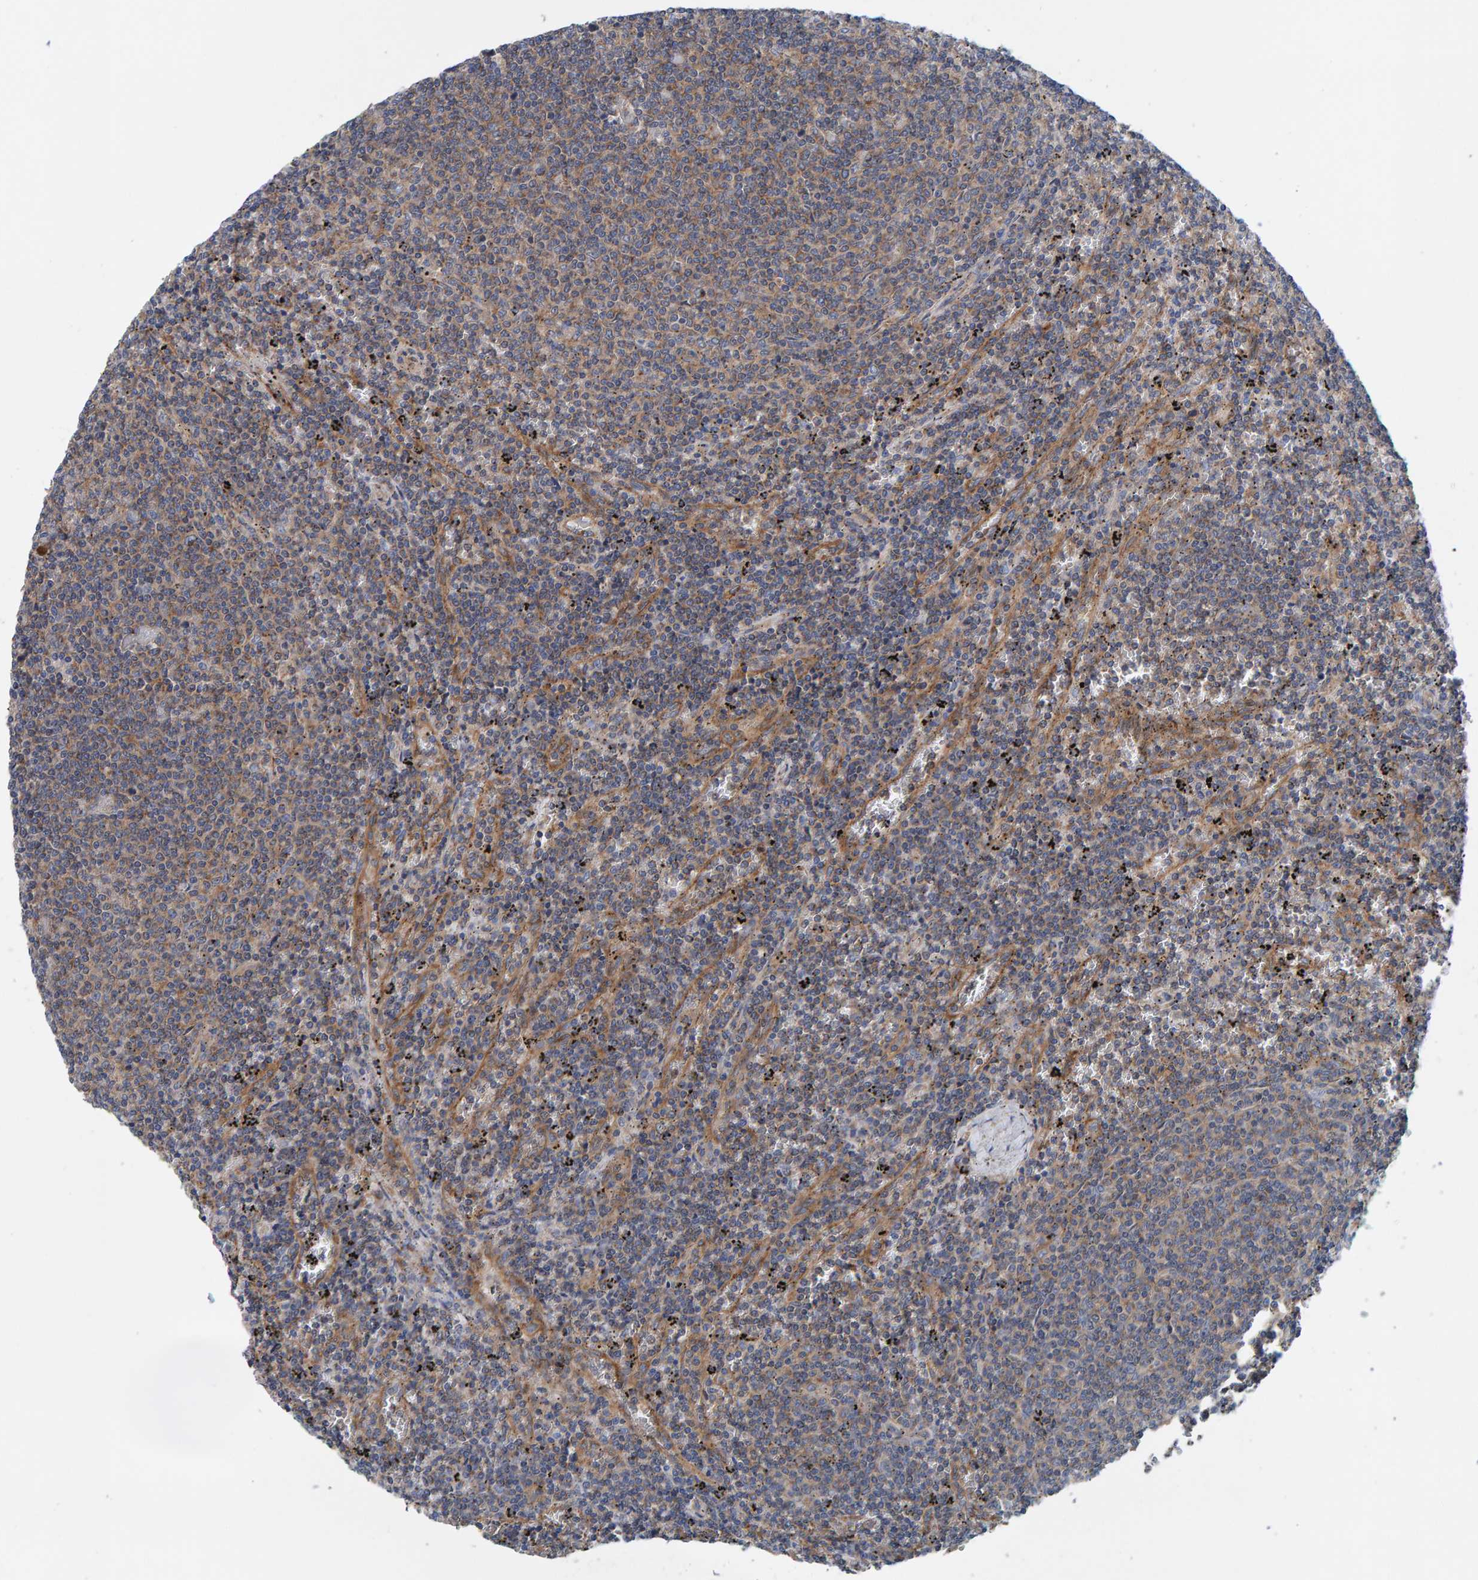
{"staining": {"intensity": "weak", "quantity": ">75%", "location": "cytoplasmic/membranous"}, "tissue": "lymphoma", "cell_type": "Tumor cells", "image_type": "cancer", "snomed": [{"axis": "morphology", "description": "Malignant lymphoma, non-Hodgkin's type, Low grade"}, {"axis": "topography", "description": "Spleen"}], "caption": "Immunohistochemical staining of low-grade malignant lymphoma, non-Hodgkin's type shows low levels of weak cytoplasmic/membranous positivity in approximately >75% of tumor cells. Ihc stains the protein of interest in brown and the nuclei are stained blue.", "gene": "MKLN1", "patient": {"sex": "female", "age": 50}}